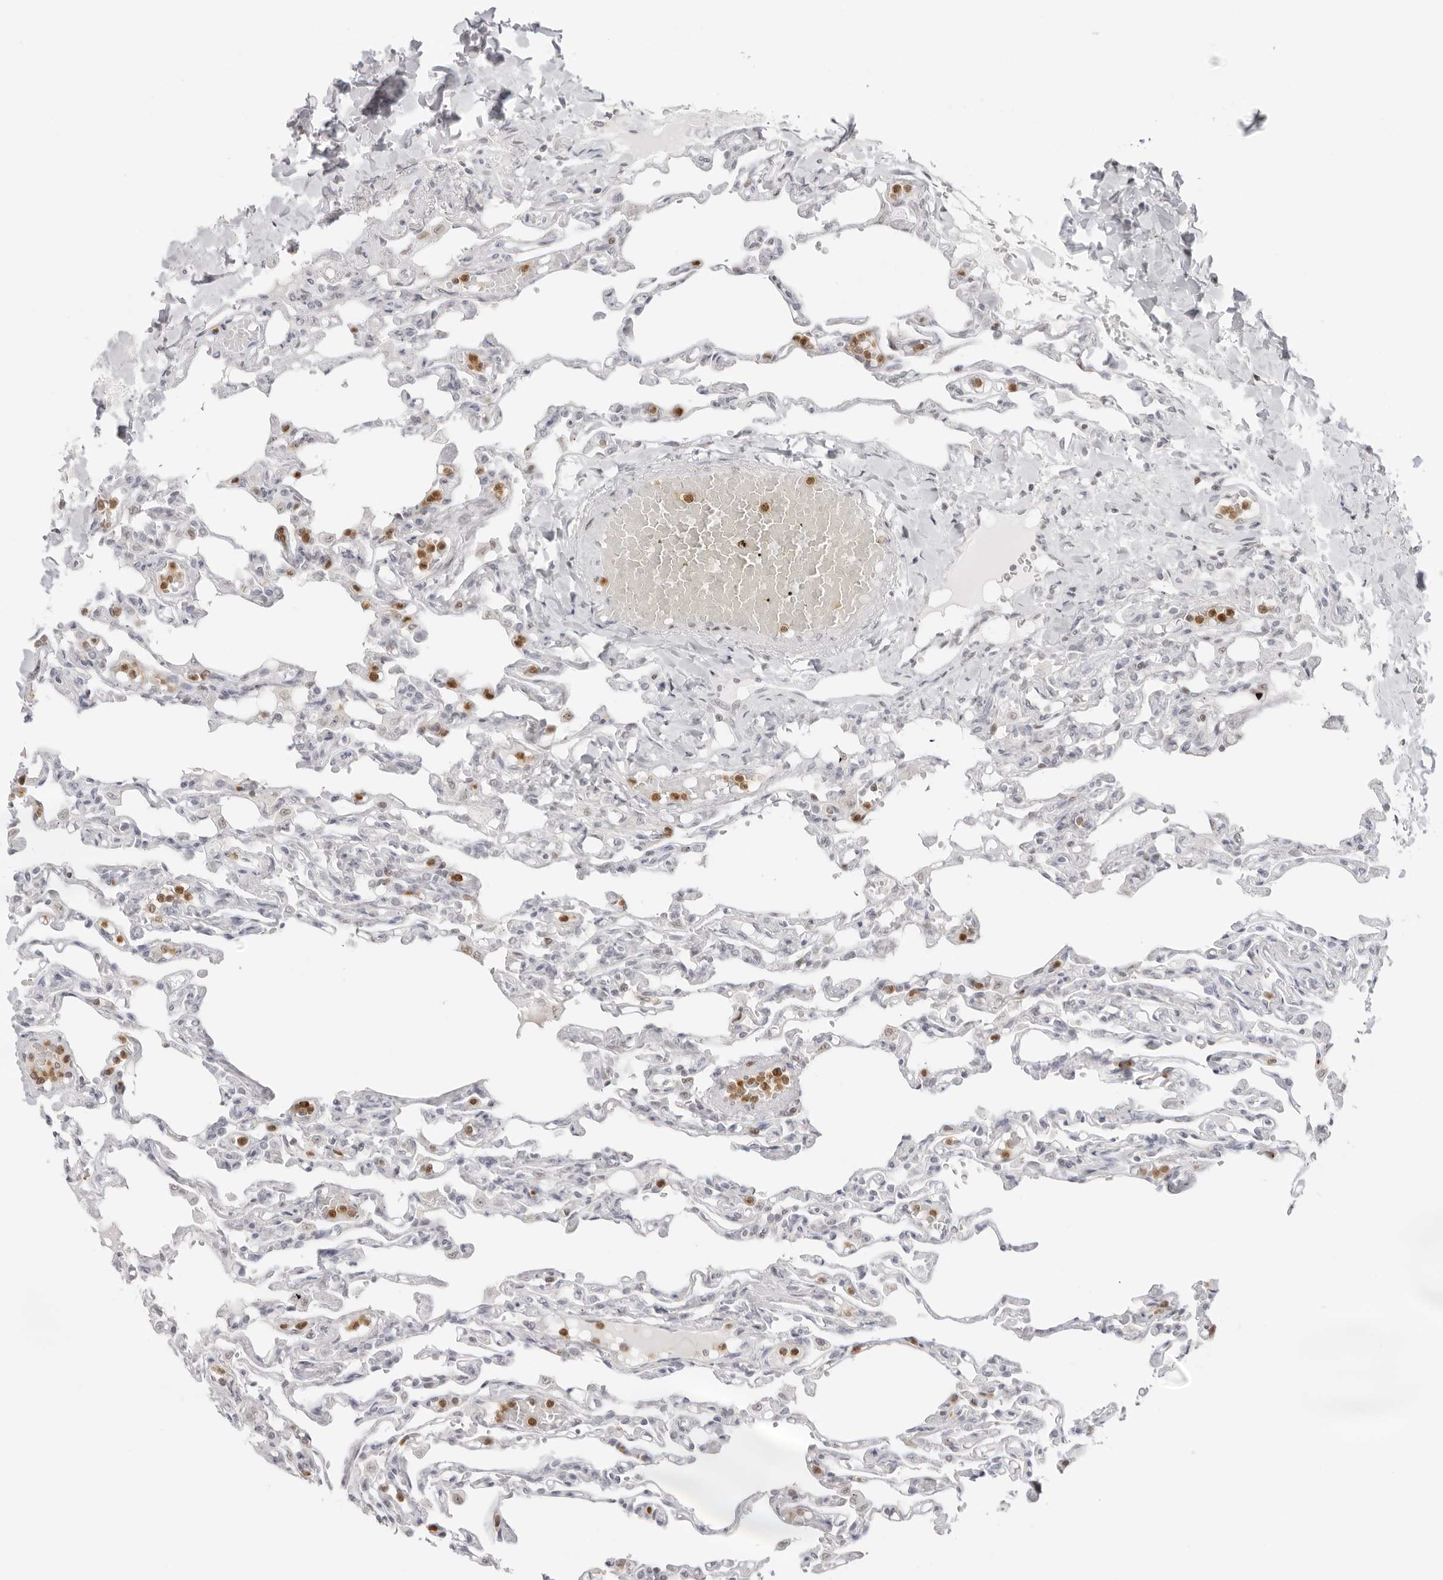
{"staining": {"intensity": "negative", "quantity": "none", "location": "none"}, "tissue": "lung", "cell_type": "Alveolar cells", "image_type": "normal", "snomed": [{"axis": "morphology", "description": "Normal tissue, NOS"}, {"axis": "topography", "description": "Lung"}], "caption": "A high-resolution histopathology image shows IHC staining of benign lung, which reveals no significant staining in alveolar cells.", "gene": "RNF146", "patient": {"sex": "male", "age": 21}}